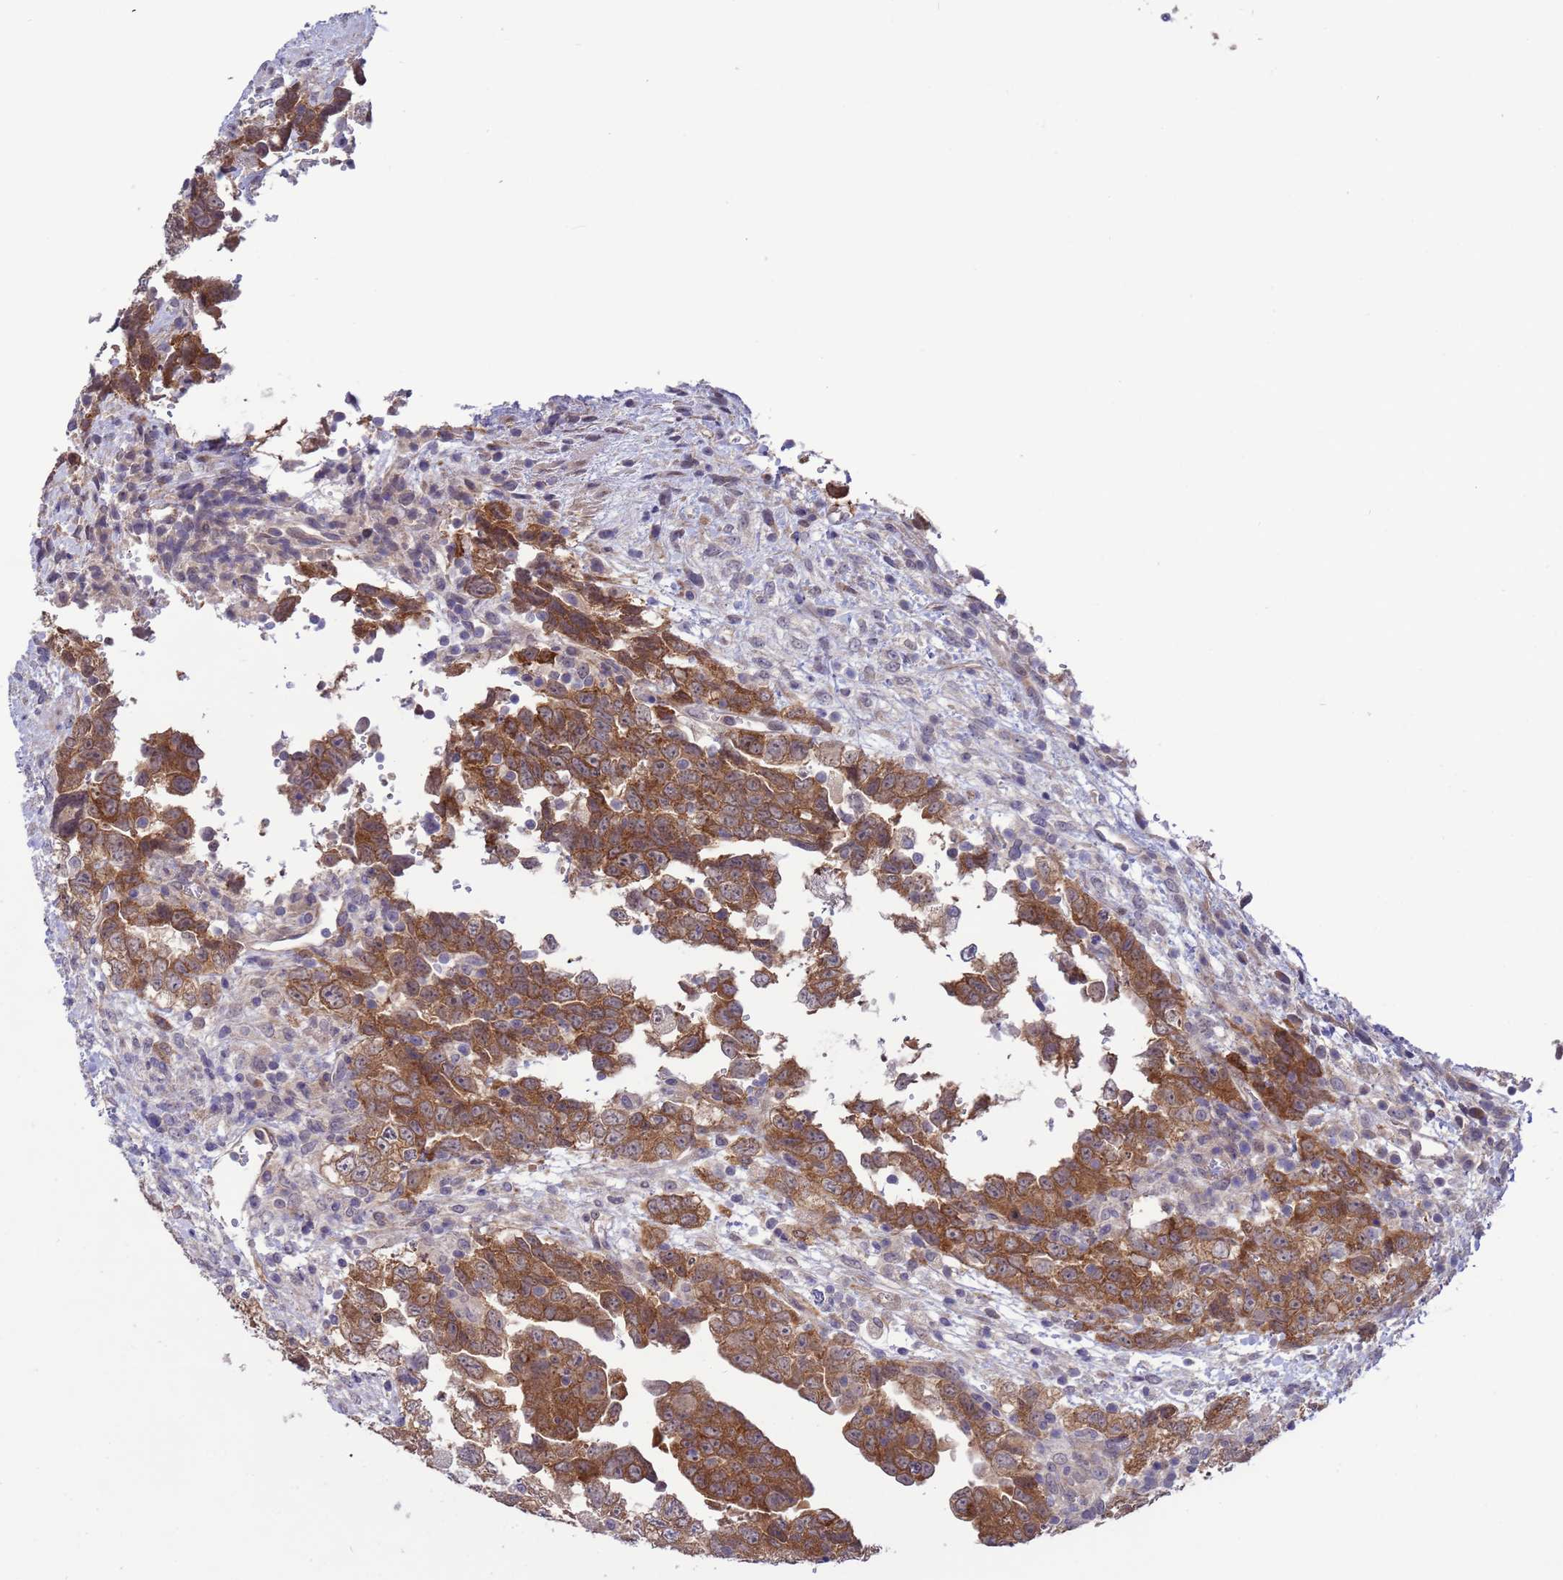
{"staining": {"intensity": "moderate", "quantity": ">75%", "location": "cytoplasmic/membranous"}, "tissue": "testis cancer", "cell_type": "Tumor cells", "image_type": "cancer", "snomed": [{"axis": "morphology", "description": "Carcinoma, Embryonal, NOS"}, {"axis": "topography", "description": "Testis"}], "caption": "Testis embryonal carcinoma was stained to show a protein in brown. There is medium levels of moderate cytoplasmic/membranous positivity in approximately >75% of tumor cells.", "gene": "GJA10", "patient": {"sex": "male", "age": 37}}